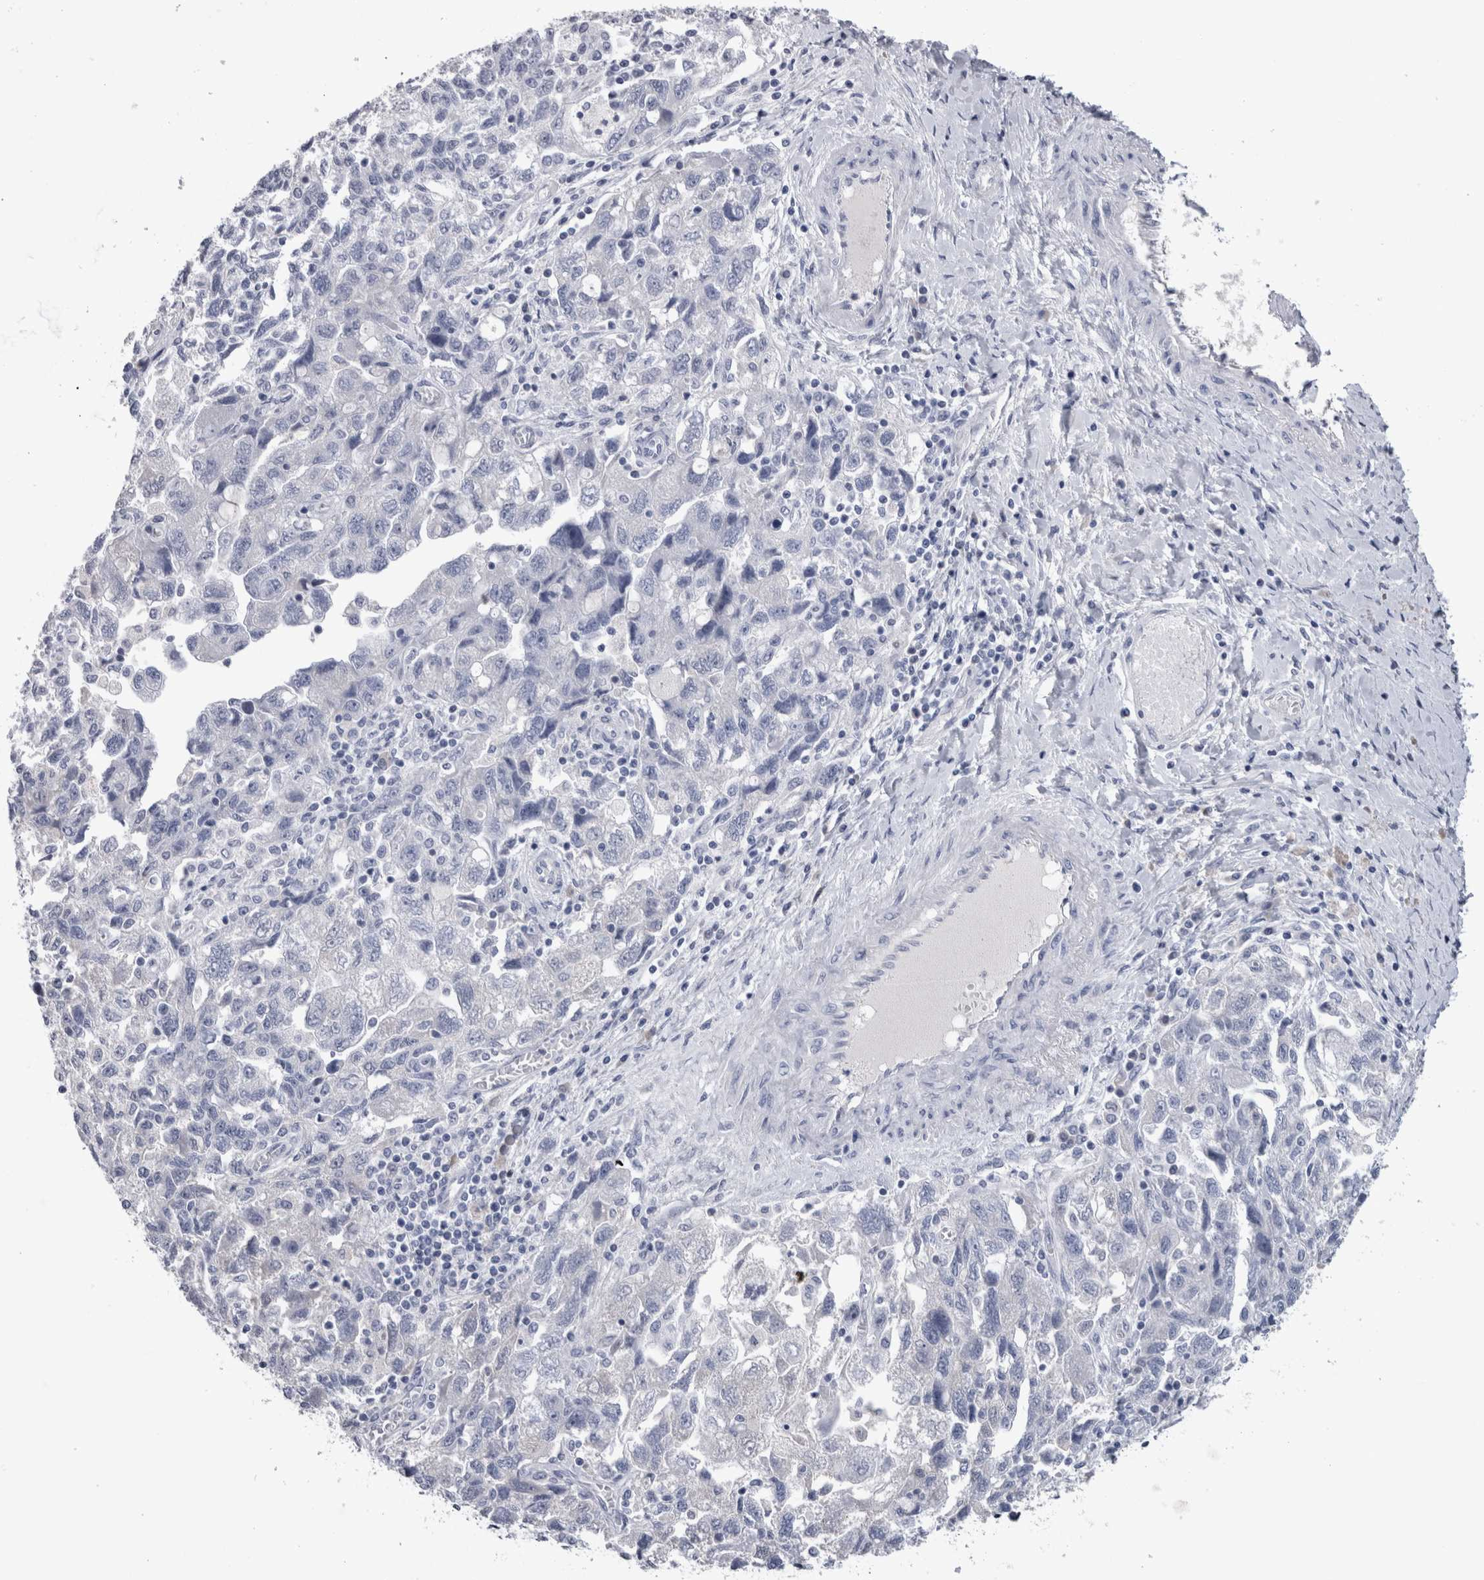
{"staining": {"intensity": "negative", "quantity": "none", "location": "none"}, "tissue": "ovarian cancer", "cell_type": "Tumor cells", "image_type": "cancer", "snomed": [{"axis": "morphology", "description": "Carcinoma, NOS"}, {"axis": "morphology", "description": "Cystadenocarcinoma, serous, NOS"}, {"axis": "topography", "description": "Ovary"}], "caption": "This histopathology image is of ovarian cancer stained with immunohistochemistry (IHC) to label a protein in brown with the nuclei are counter-stained blue. There is no staining in tumor cells.", "gene": "PAX5", "patient": {"sex": "female", "age": 69}}